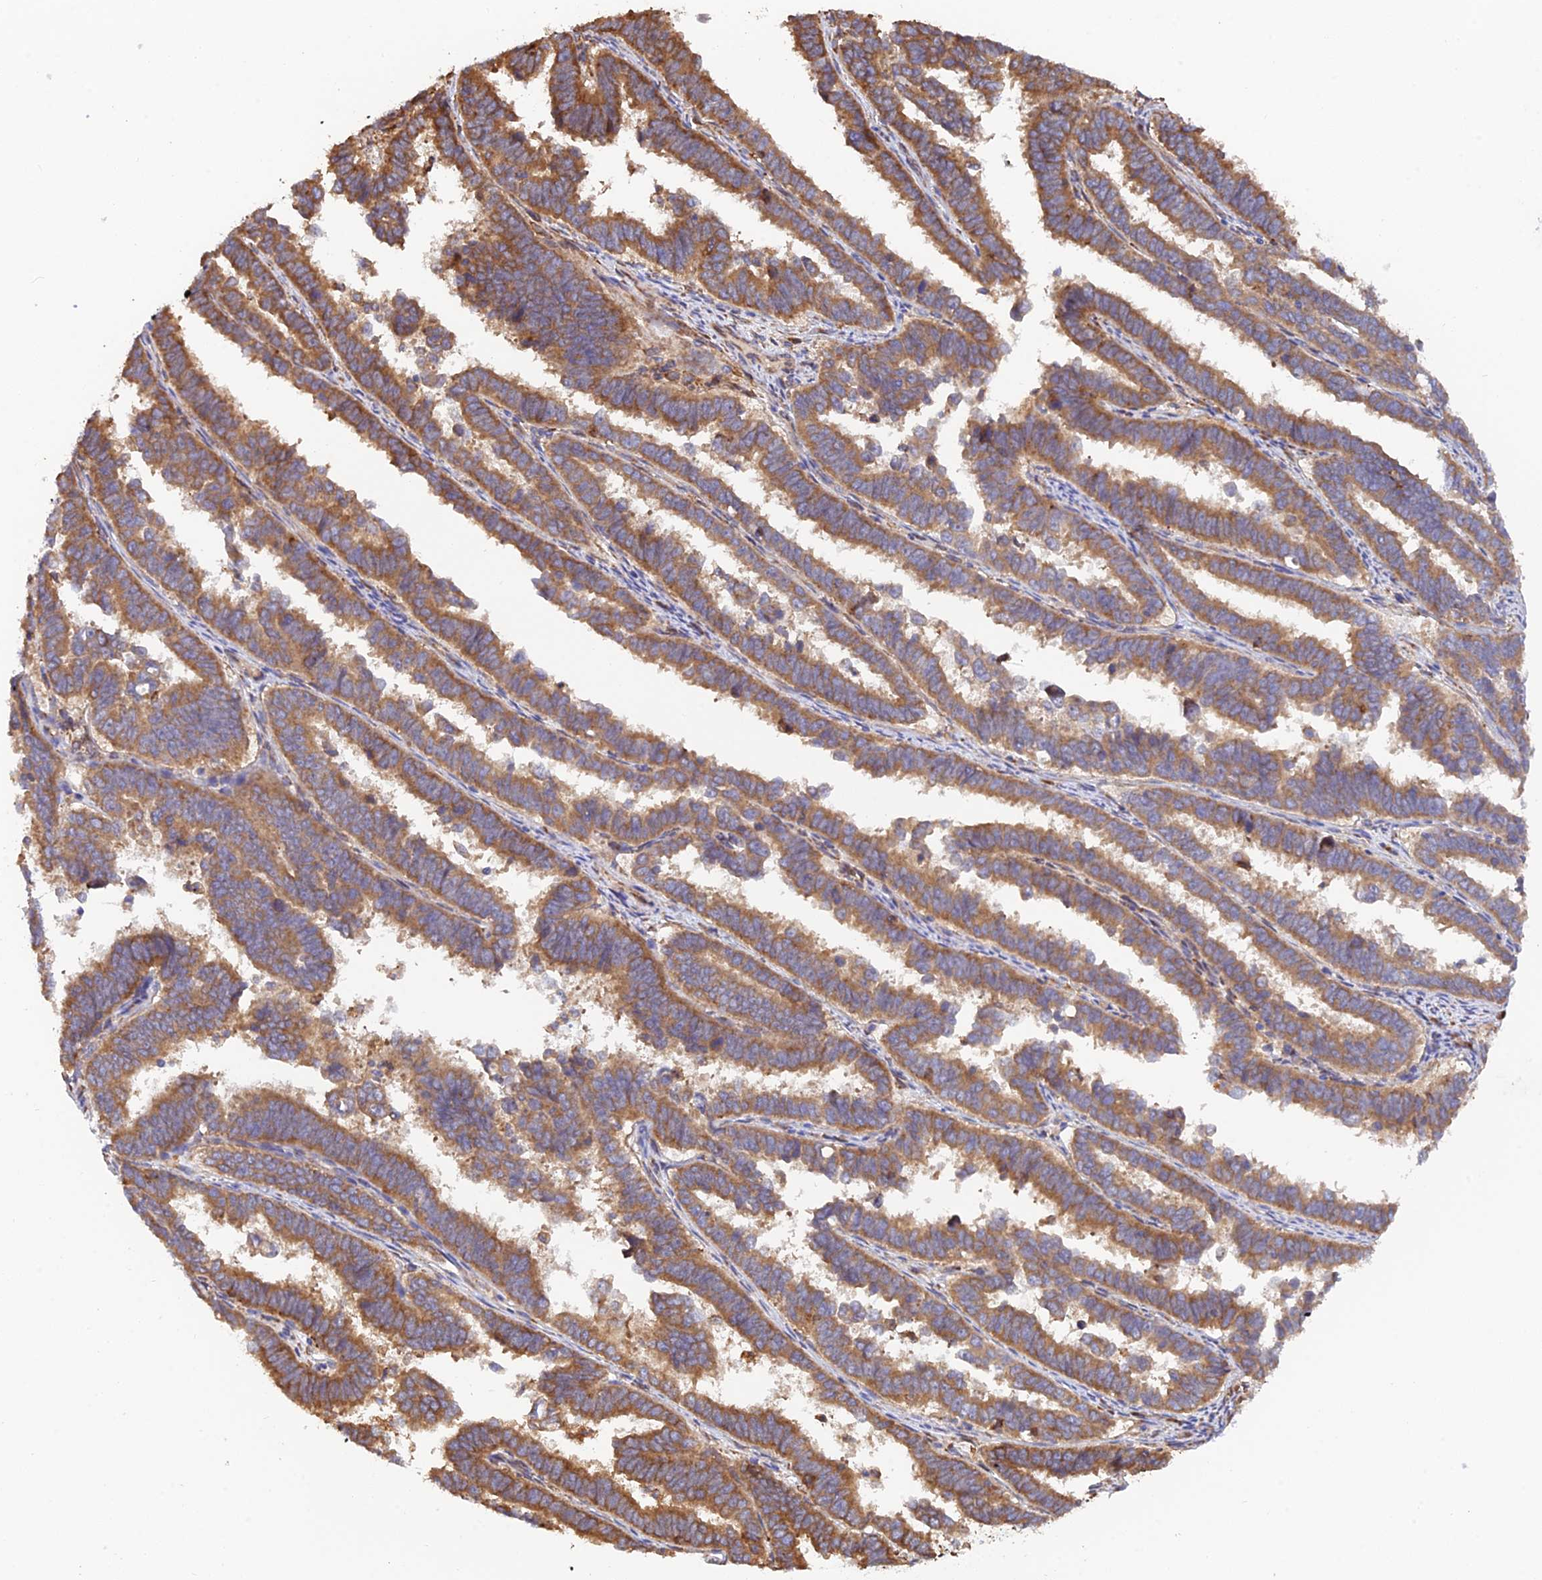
{"staining": {"intensity": "moderate", "quantity": ">75%", "location": "cytoplasmic/membranous"}, "tissue": "endometrial cancer", "cell_type": "Tumor cells", "image_type": "cancer", "snomed": [{"axis": "morphology", "description": "Adenocarcinoma, NOS"}, {"axis": "topography", "description": "Endometrium"}], "caption": "Adenocarcinoma (endometrial) was stained to show a protein in brown. There is medium levels of moderate cytoplasmic/membranous expression in about >75% of tumor cells.", "gene": "RPL5", "patient": {"sex": "female", "age": 75}}